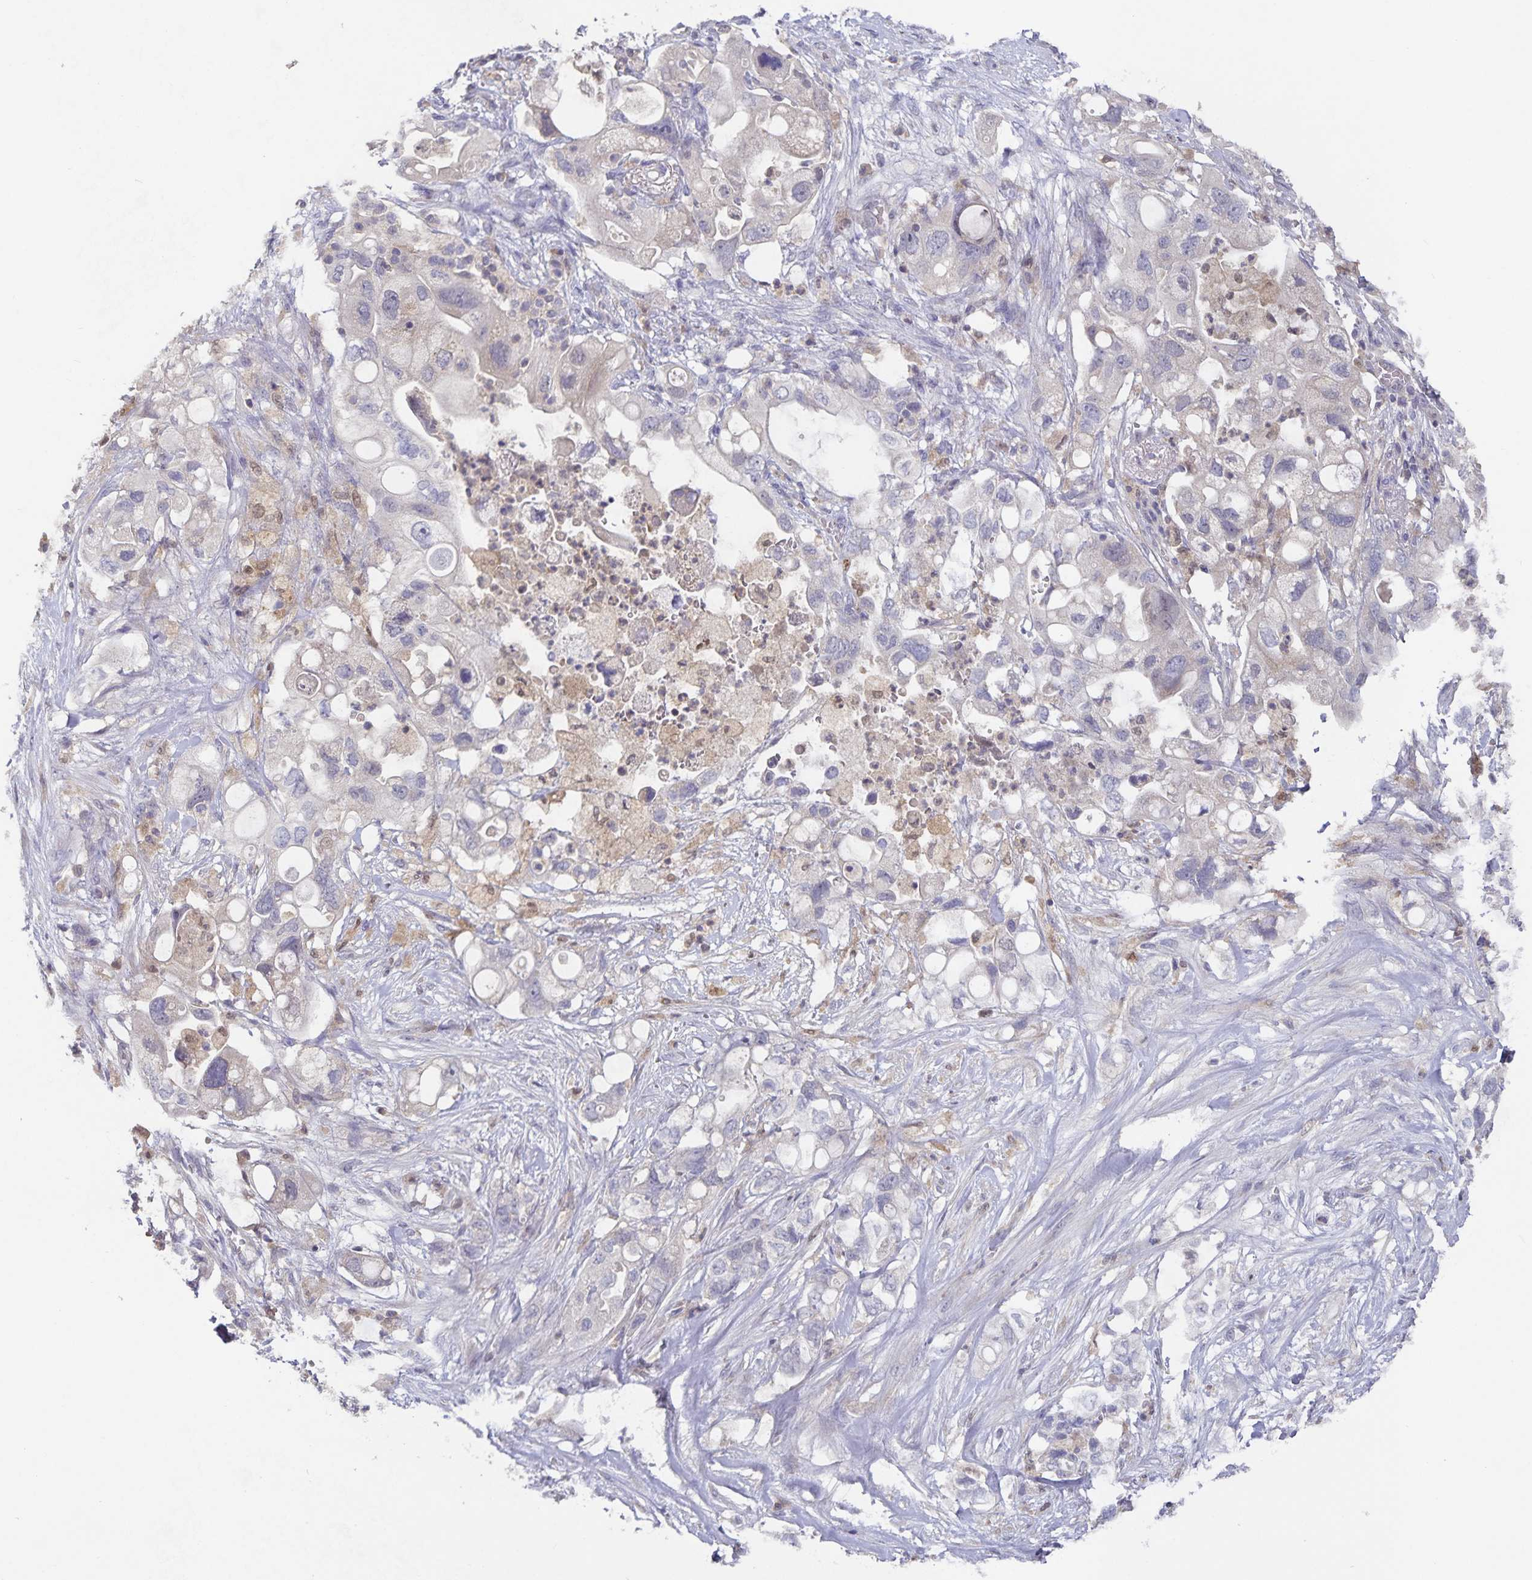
{"staining": {"intensity": "negative", "quantity": "none", "location": "none"}, "tissue": "pancreatic cancer", "cell_type": "Tumor cells", "image_type": "cancer", "snomed": [{"axis": "morphology", "description": "Adenocarcinoma, NOS"}, {"axis": "topography", "description": "Pancreas"}], "caption": "High magnification brightfield microscopy of pancreatic cancer (adenocarcinoma) stained with DAB (3,3'-diaminobenzidine) (brown) and counterstained with hematoxylin (blue): tumor cells show no significant staining. (DAB (3,3'-diaminobenzidine) immunohistochemistry, high magnification).", "gene": "HEPN1", "patient": {"sex": "female", "age": 72}}